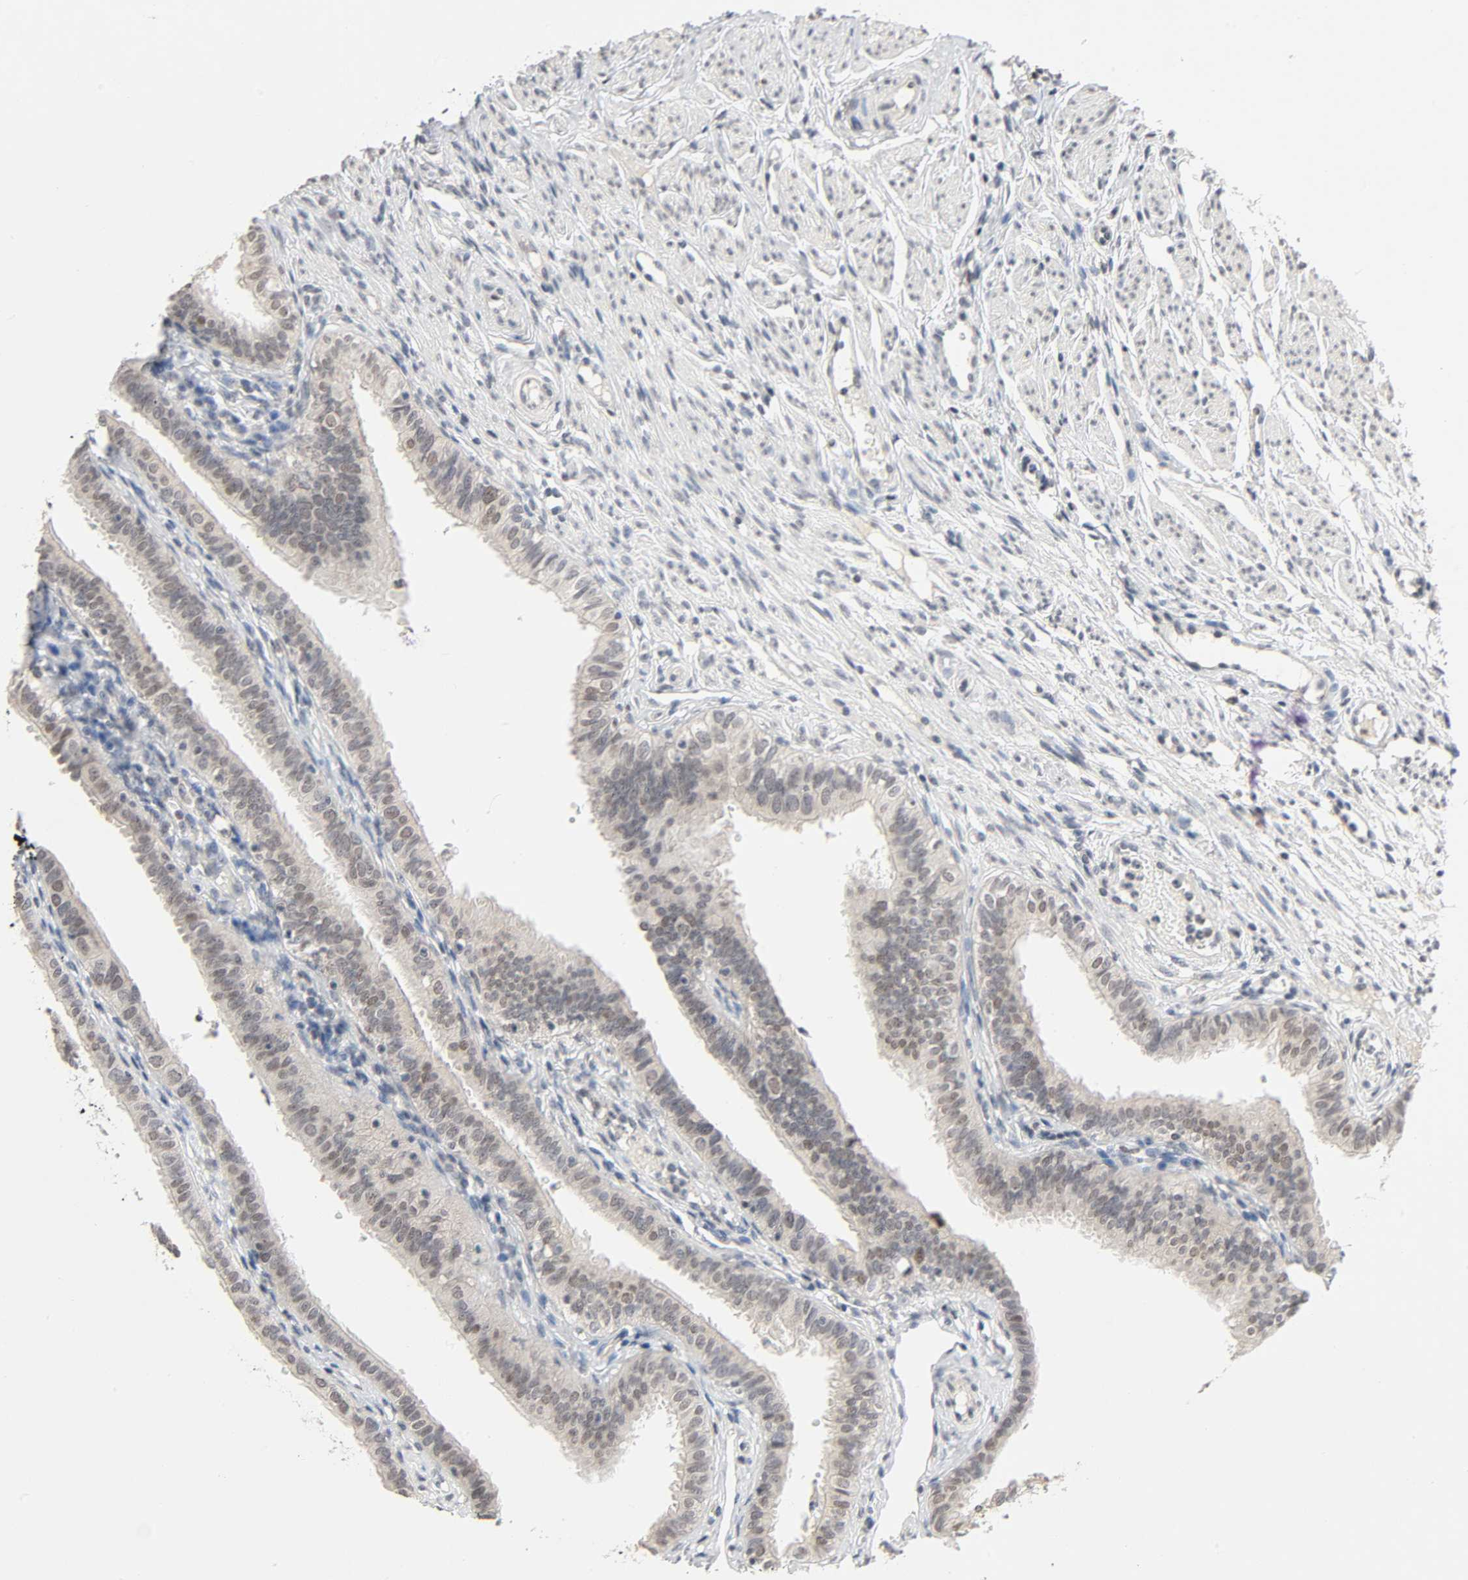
{"staining": {"intensity": "weak", "quantity": "25%-75%", "location": "cytoplasmic/membranous,nuclear"}, "tissue": "fallopian tube", "cell_type": "Glandular cells", "image_type": "normal", "snomed": [{"axis": "morphology", "description": "Normal tissue, NOS"}, {"axis": "morphology", "description": "Dermoid, NOS"}, {"axis": "topography", "description": "Fallopian tube"}], "caption": "Protein expression analysis of unremarkable fallopian tube demonstrates weak cytoplasmic/membranous,nuclear positivity in approximately 25%-75% of glandular cells. (Stains: DAB in brown, nuclei in blue, Microscopy: brightfield microscopy at high magnification).", "gene": "MAPKAPK5", "patient": {"sex": "female", "age": 33}}